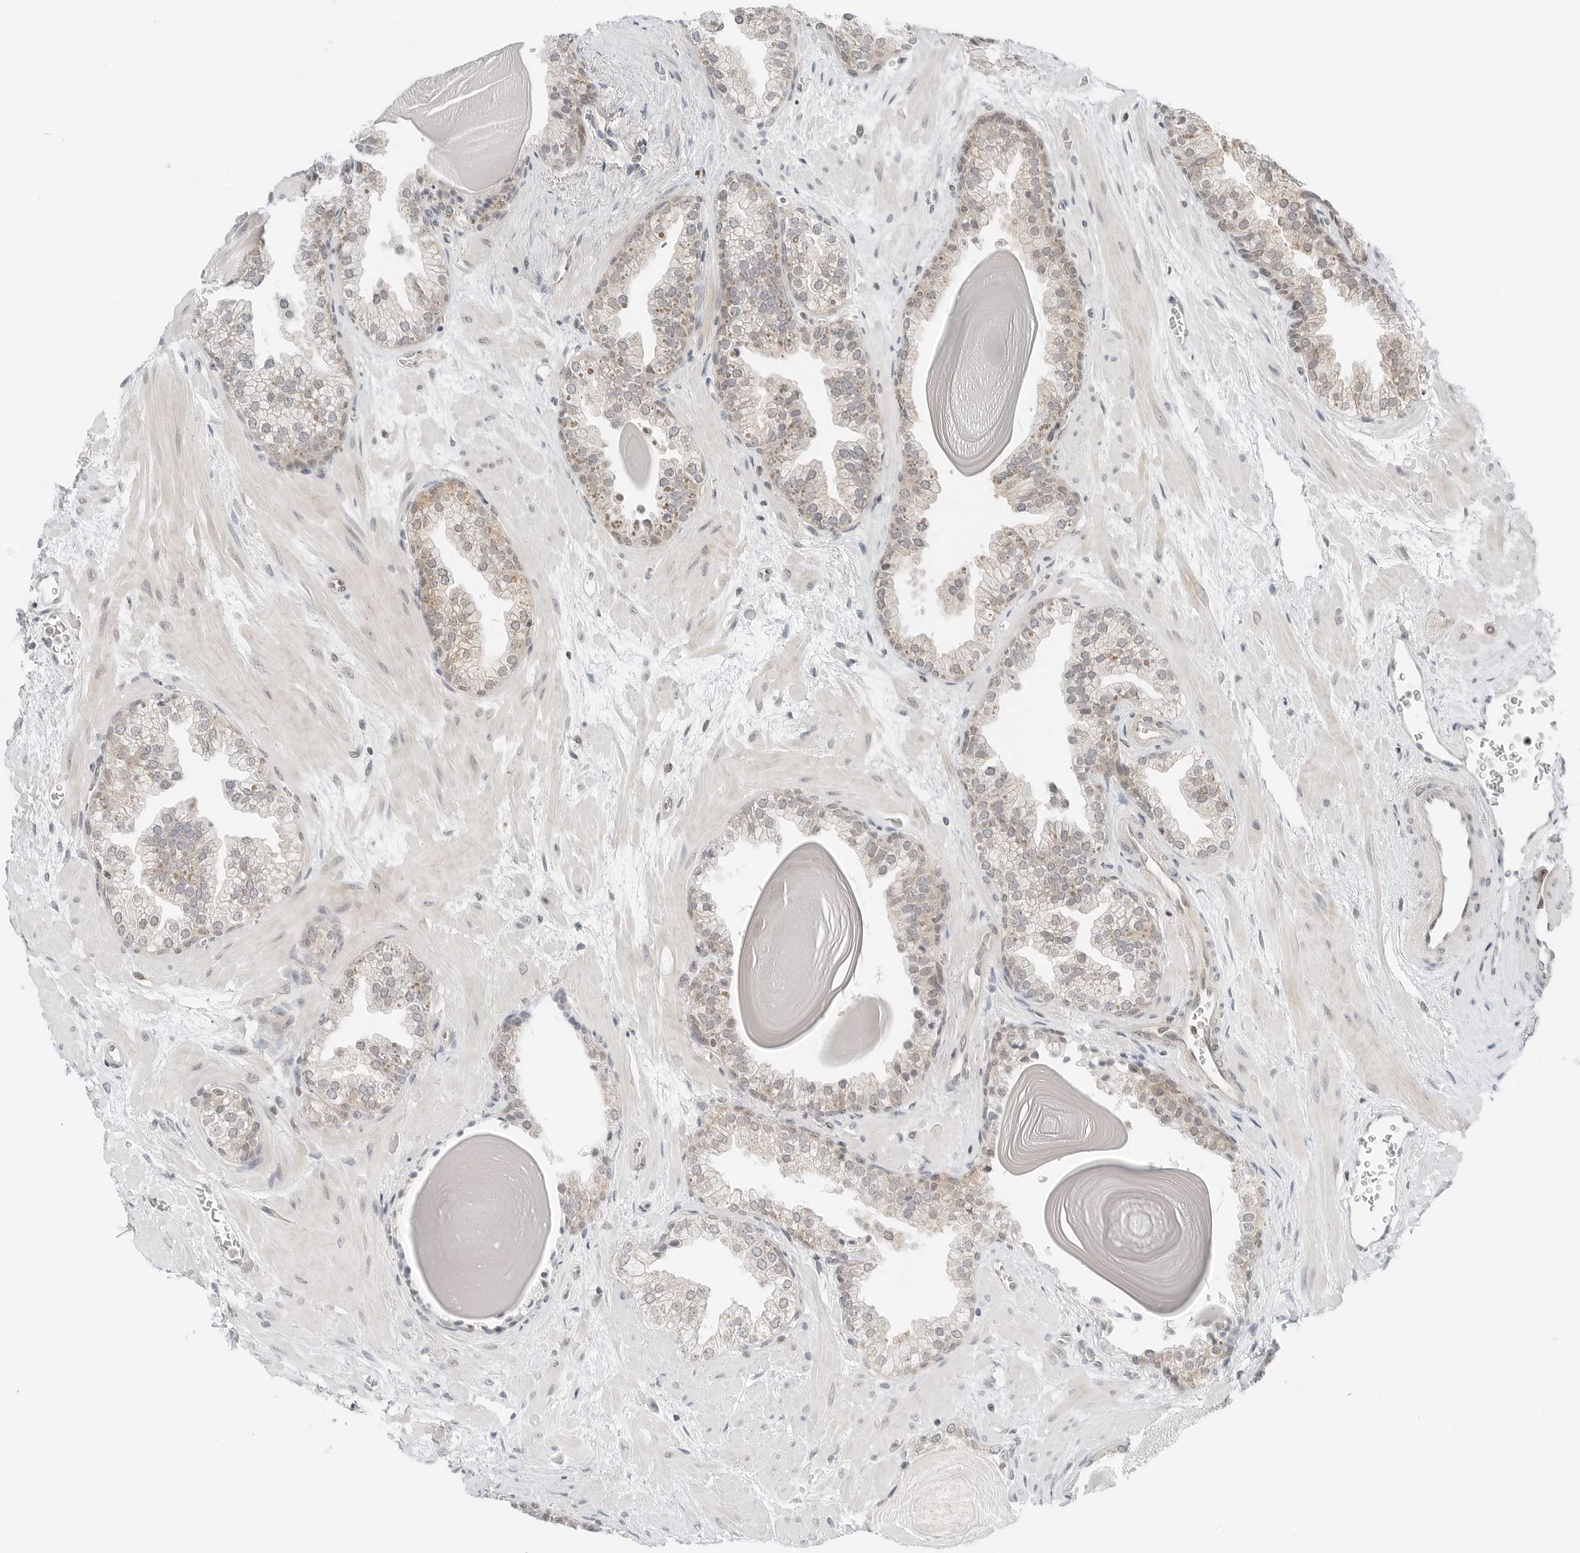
{"staining": {"intensity": "weak", "quantity": "25%-75%", "location": "cytoplasmic/membranous"}, "tissue": "prostate", "cell_type": "Glandular cells", "image_type": "normal", "snomed": [{"axis": "morphology", "description": "Normal tissue, NOS"}, {"axis": "topography", "description": "Prostate"}], "caption": "An IHC histopathology image of benign tissue is shown. Protein staining in brown shows weak cytoplasmic/membranous positivity in prostate within glandular cells.", "gene": "IQCC", "patient": {"sex": "male", "age": 48}}